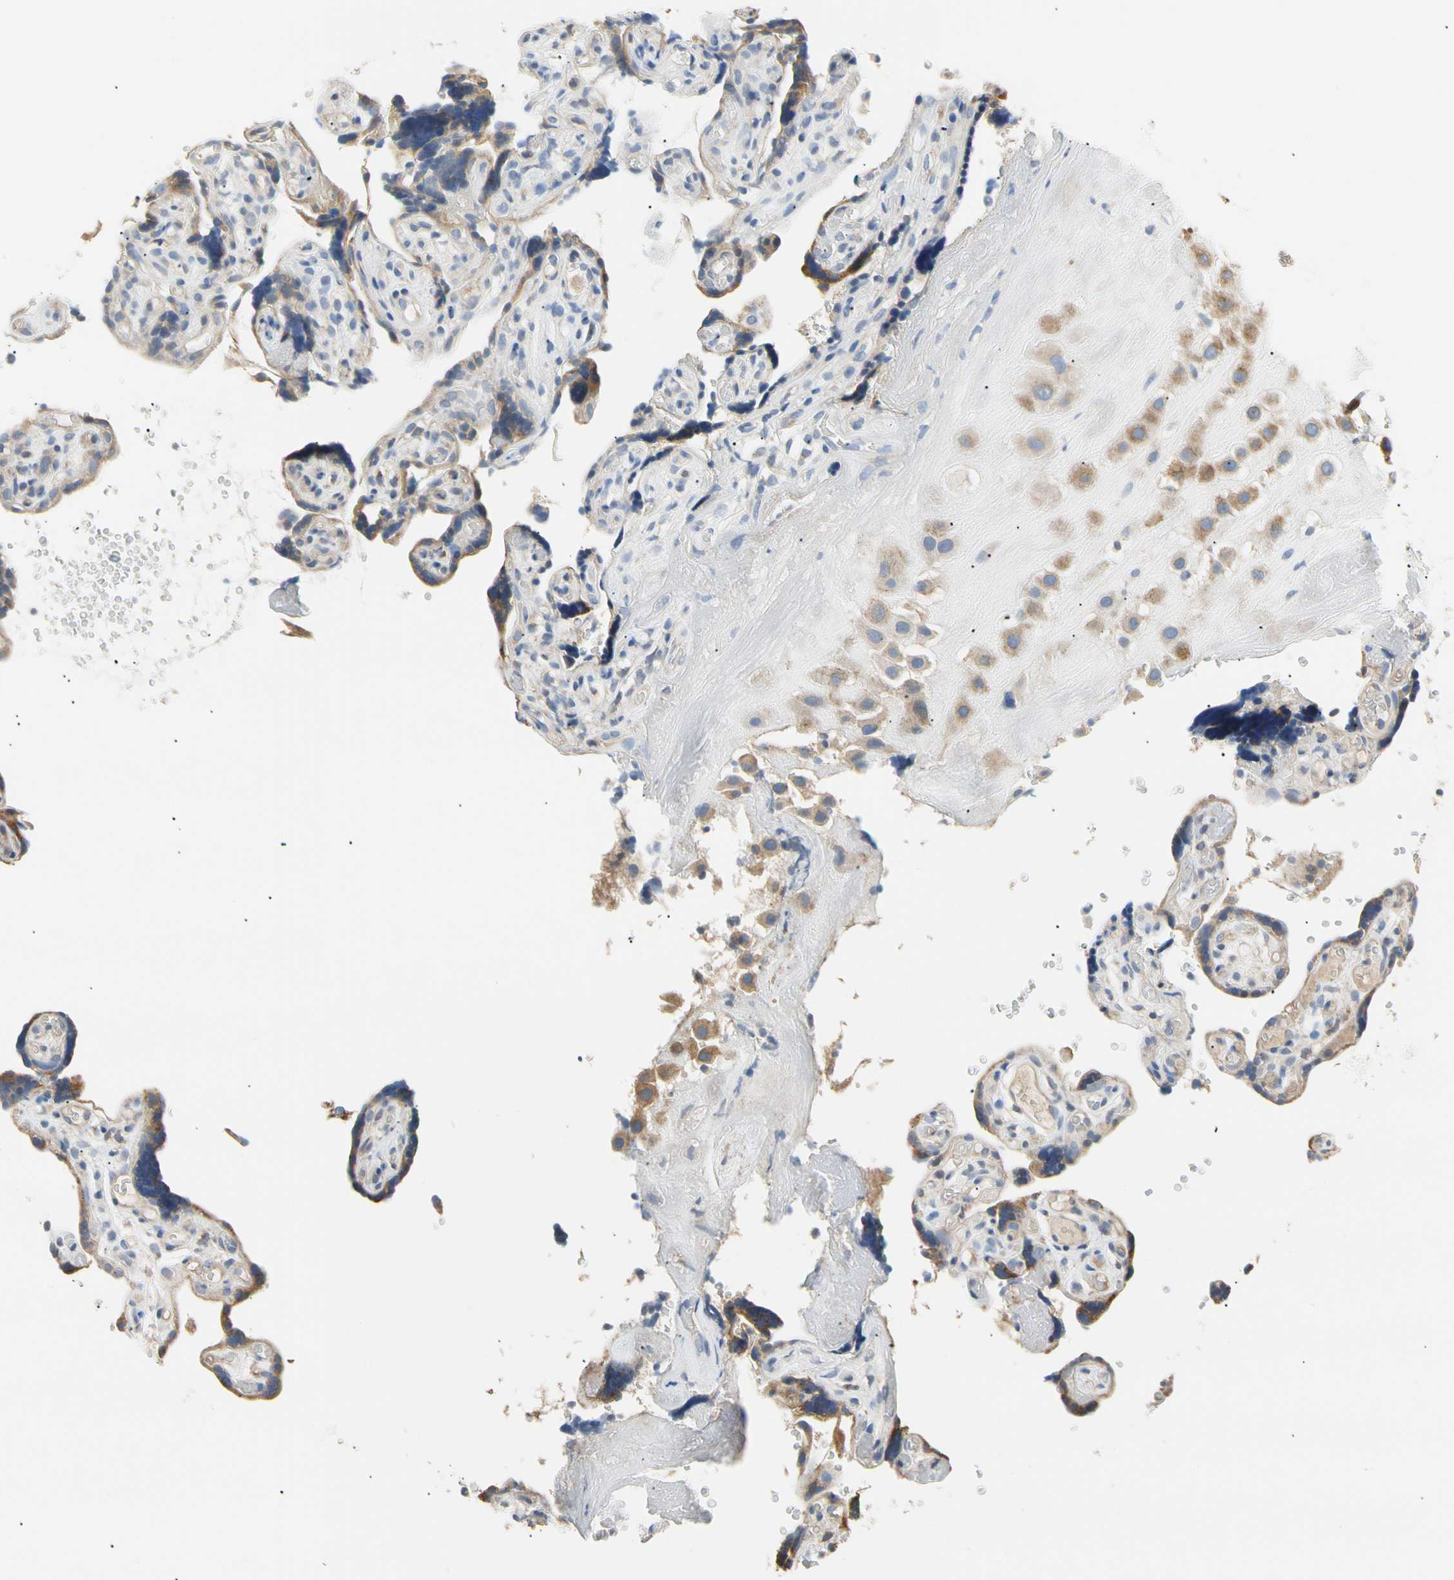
{"staining": {"intensity": "moderate", "quantity": ">75%", "location": "cytoplasmic/membranous"}, "tissue": "placenta", "cell_type": "Decidual cells", "image_type": "normal", "snomed": [{"axis": "morphology", "description": "Normal tissue, NOS"}, {"axis": "topography", "description": "Placenta"}], "caption": "Immunohistochemical staining of normal placenta demonstrates moderate cytoplasmic/membranous protein positivity in approximately >75% of decidual cells.", "gene": "PLGRKT", "patient": {"sex": "female", "age": 30}}